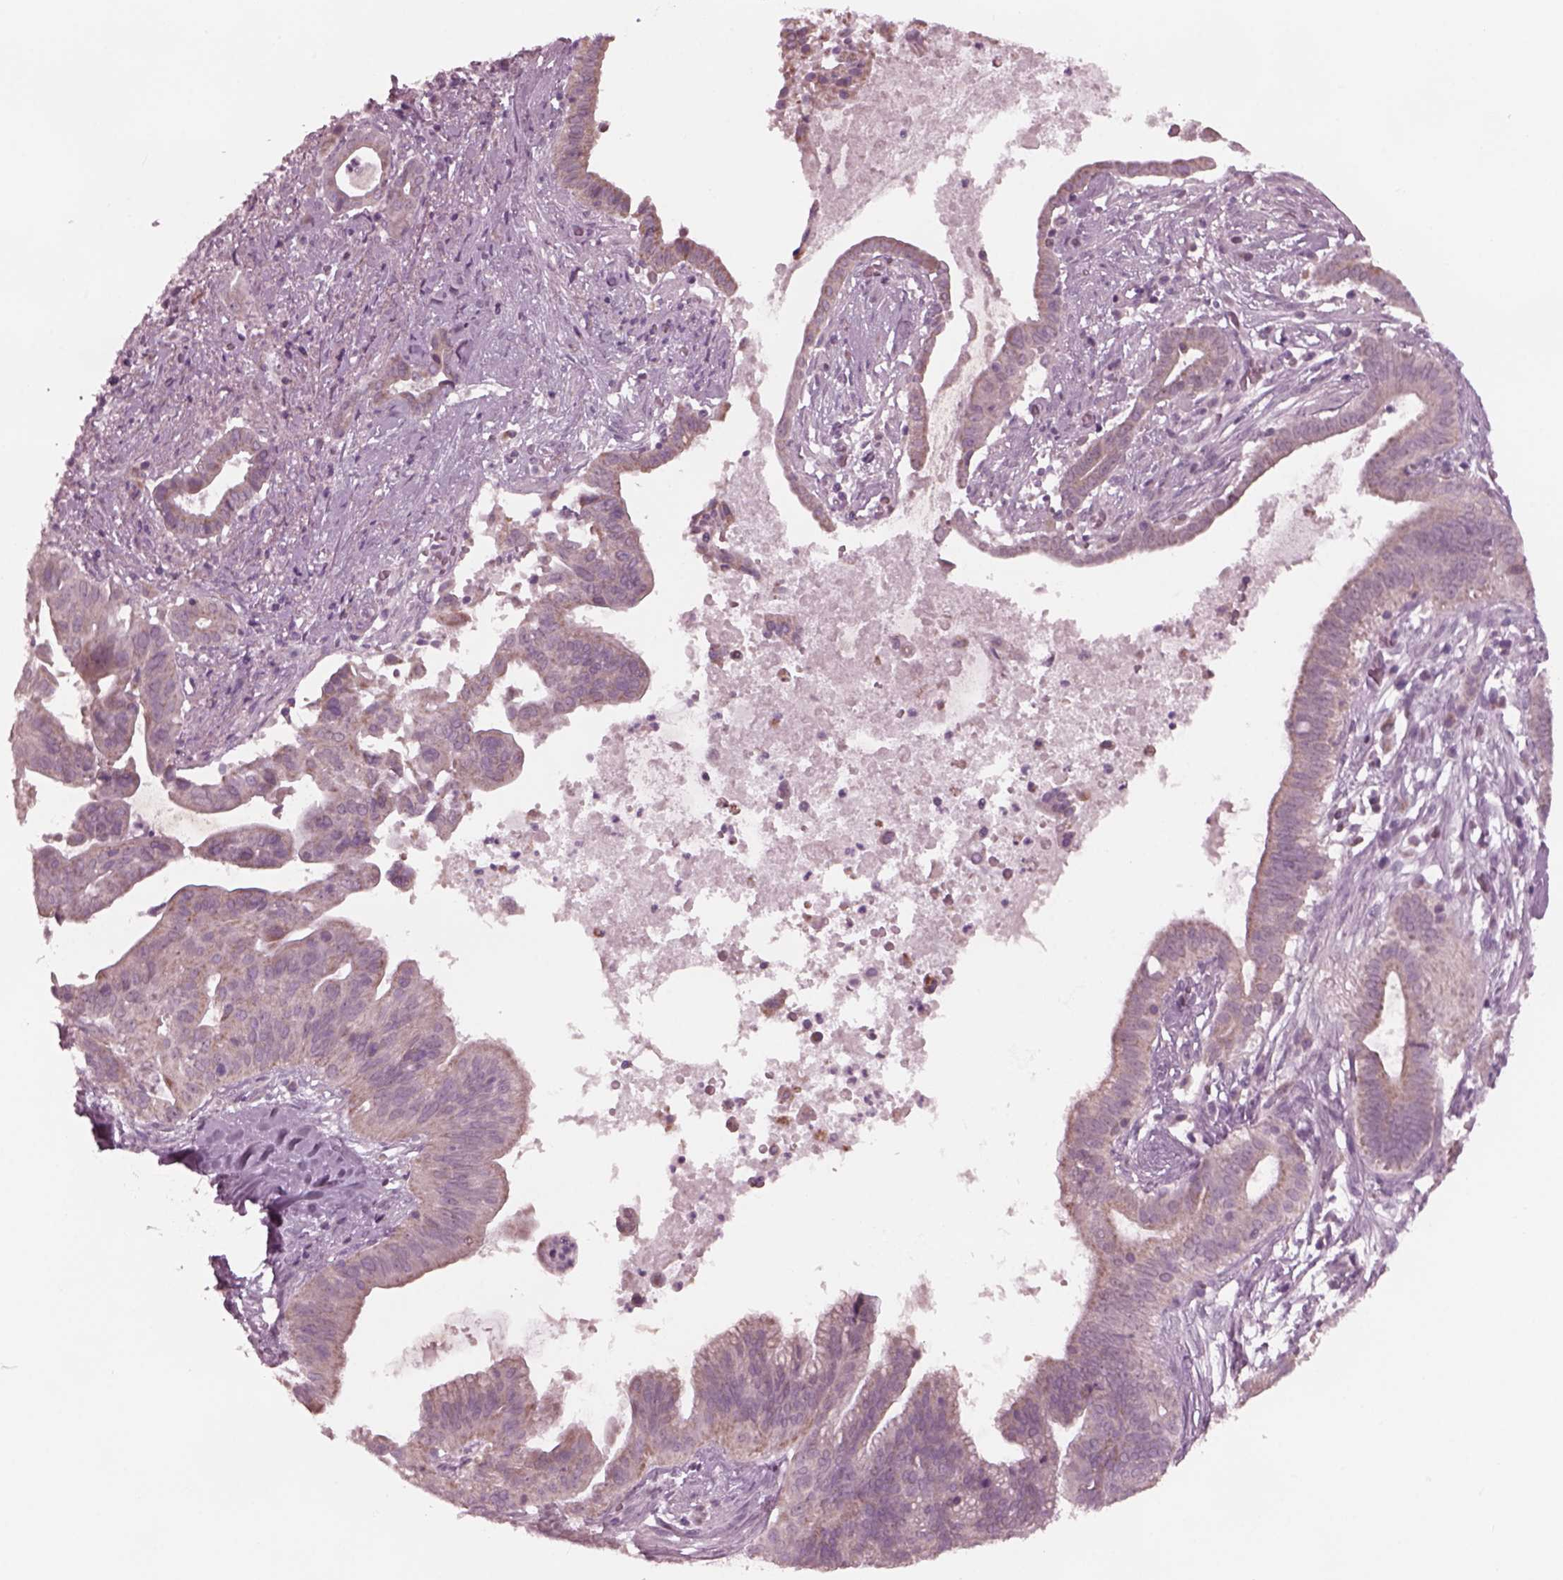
{"staining": {"intensity": "moderate", "quantity": "<25%", "location": "cytoplasmic/membranous"}, "tissue": "pancreatic cancer", "cell_type": "Tumor cells", "image_type": "cancer", "snomed": [{"axis": "morphology", "description": "Adenocarcinoma, NOS"}, {"axis": "topography", "description": "Pancreas"}], "caption": "IHC (DAB) staining of pancreatic cancer displays moderate cytoplasmic/membranous protein staining in about <25% of tumor cells.", "gene": "CELSR3", "patient": {"sex": "male", "age": 61}}